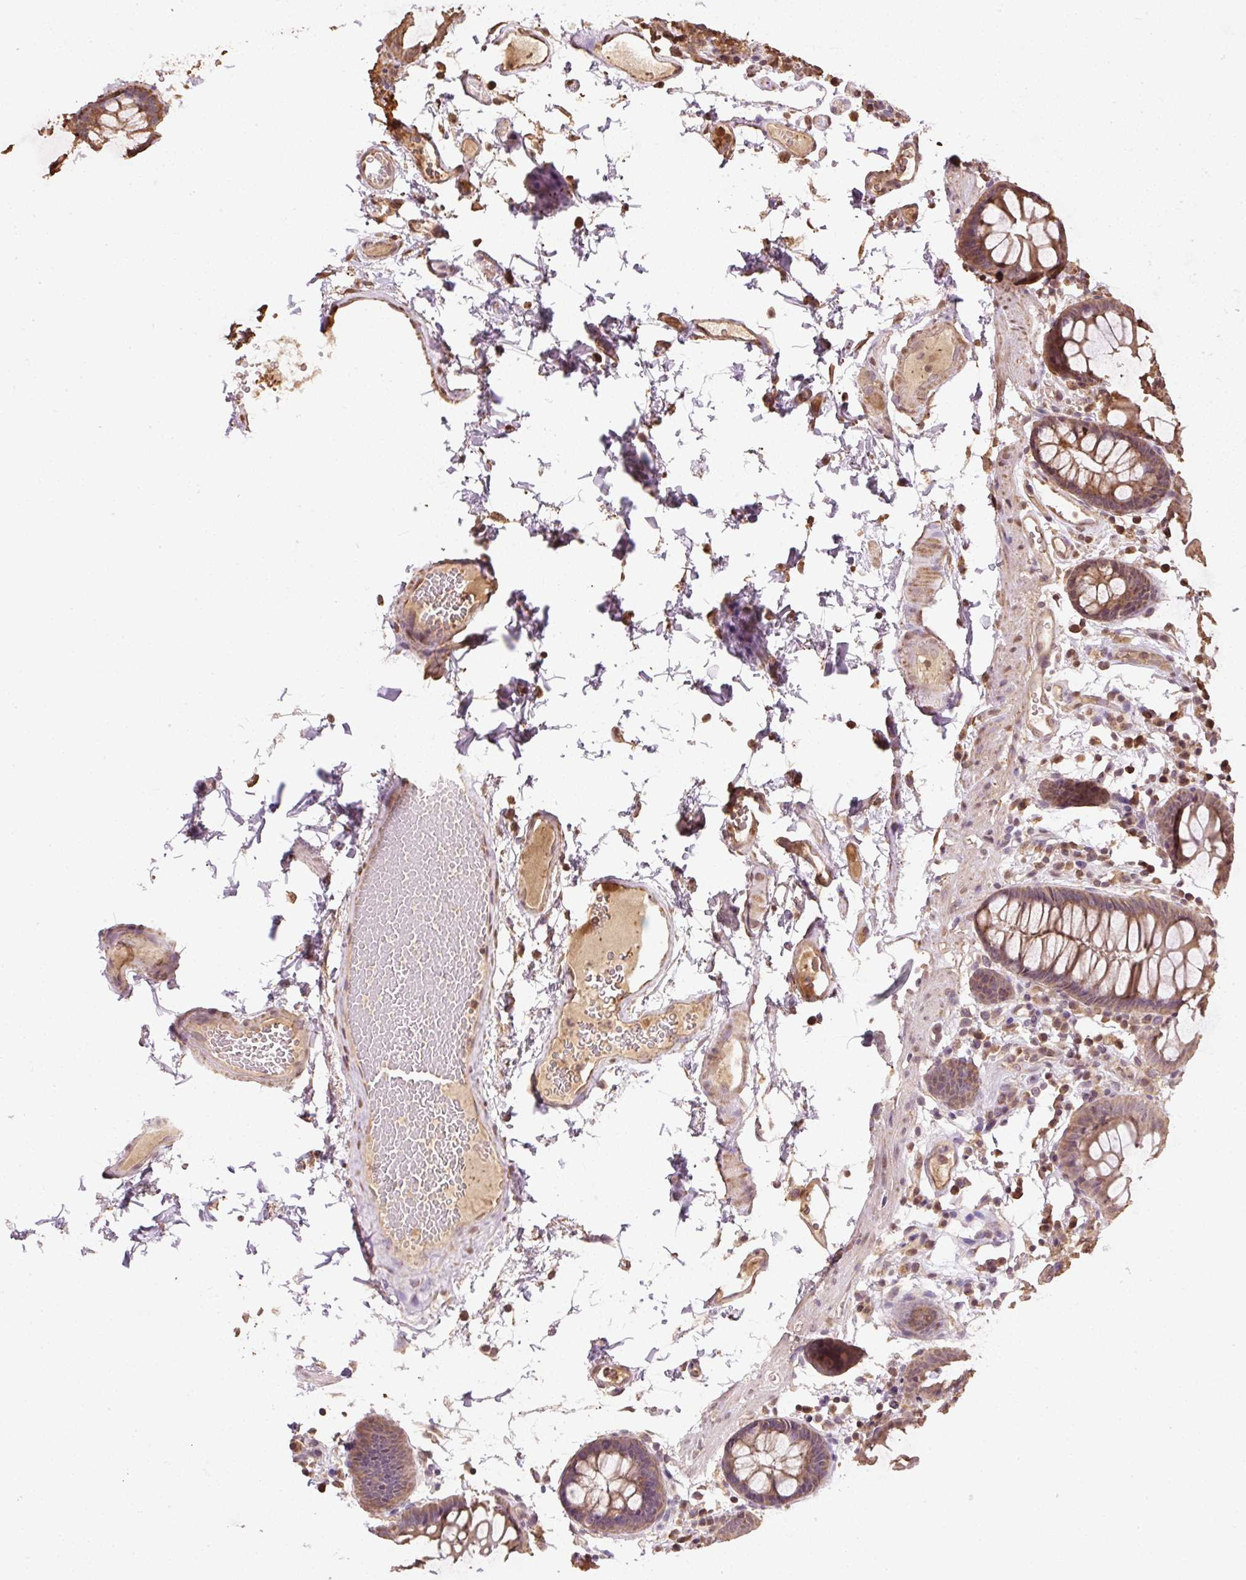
{"staining": {"intensity": "moderate", "quantity": ">75%", "location": "cytoplasmic/membranous,nuclear"}, "tissue": "colon", "cell_type": "Endothelial cells", "image_type": "normal", "snomed": [{"axis": "morphology", "description": "Normal tissue, NOS"}, {"axis": "topography", "description": "Colon"}, {"axis": "topography", "description": "Peripheral nerve tissue"}], "caption": "The immunohistochemical stain labels moderate cytoplasmic/membranous,nuclear positivity in endothelial cells of normal colon. Using DAB (brown) and hematoxylin (blue) stains, captured at high magnification using brightfield microscopy.", "gene": "TMEM170B", "patient": {"sex": "male", "age": 84}}